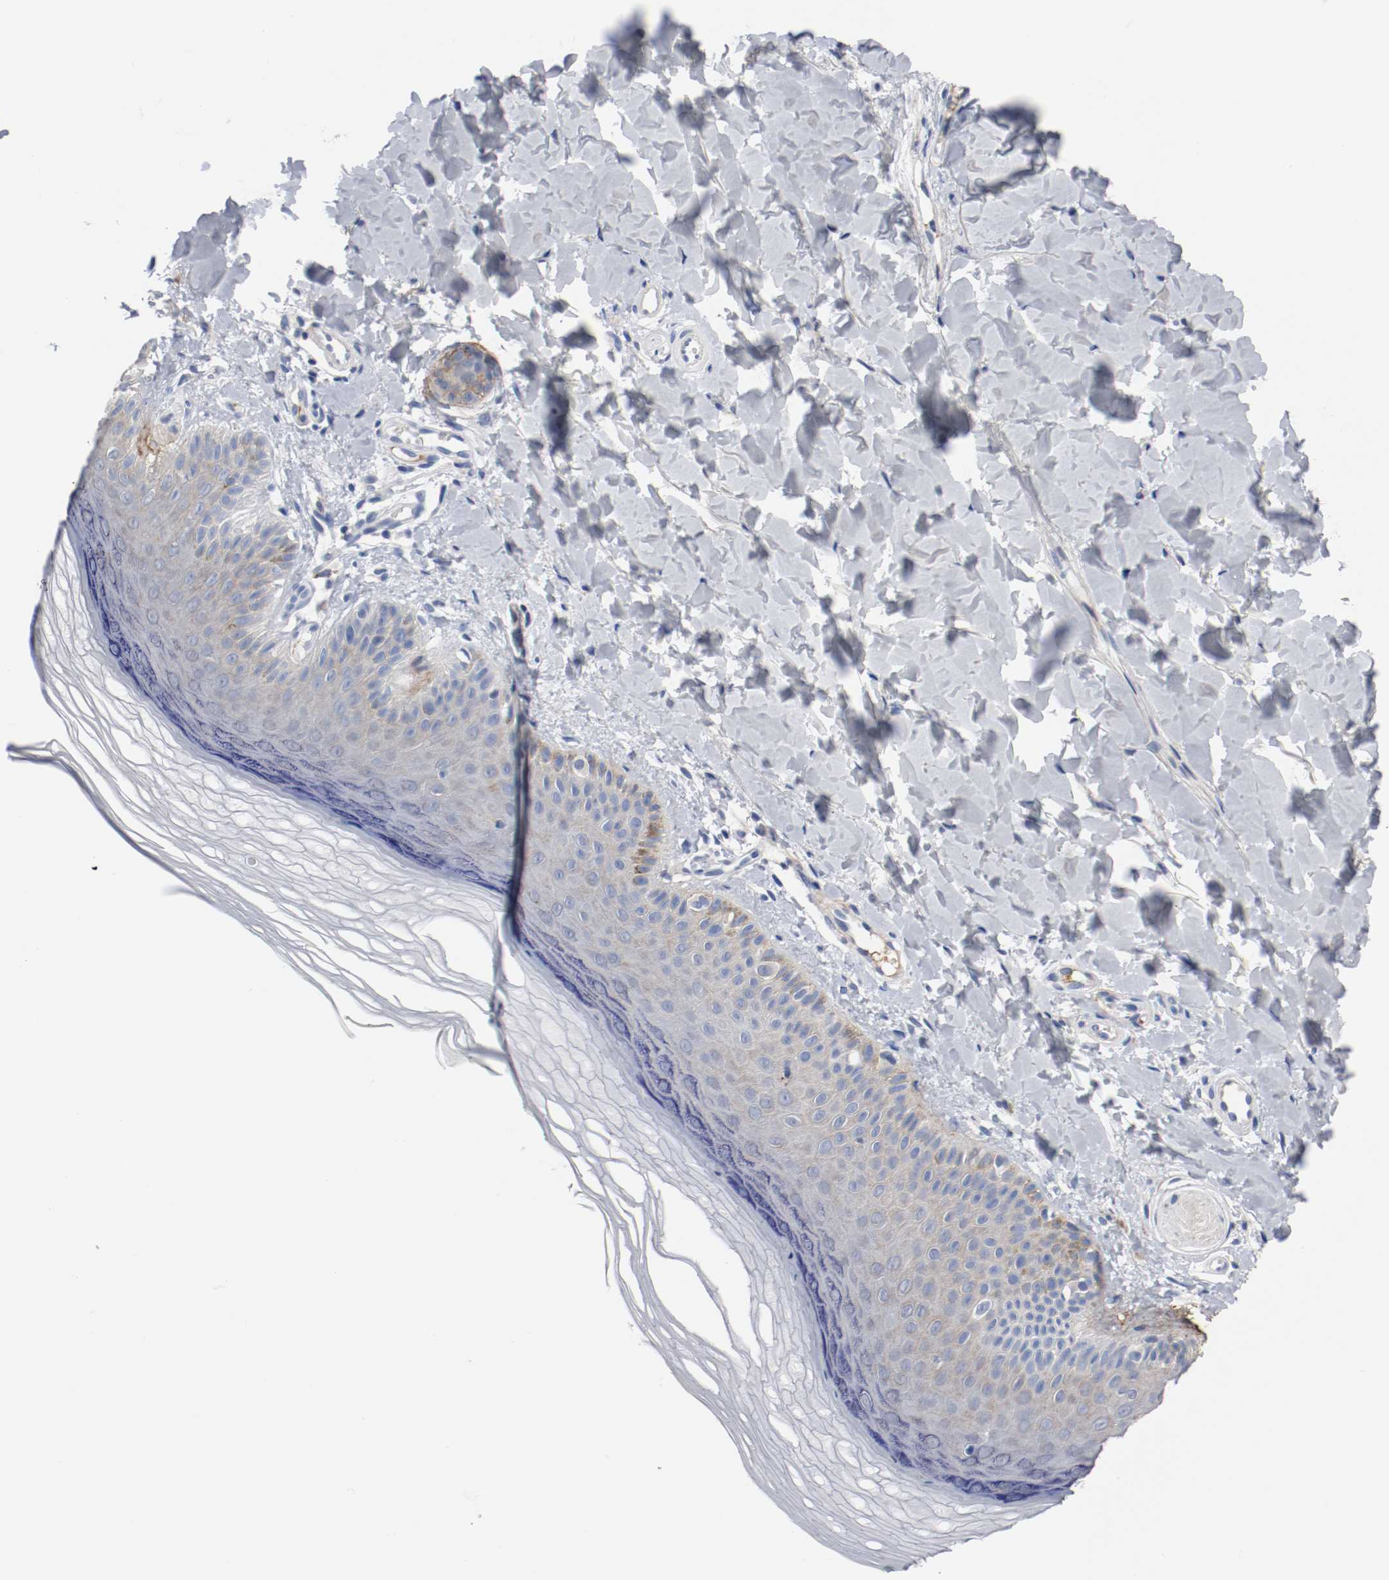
{"staining": {"intensity": "negative", "quantity": "none", "location": "none"}, "tissue": "skin", "cell_type": "Fibroblasts", "image_type": "normal", "snomed": [{"axis": "morphology", "description": "Normal tissue, NOS"}, {"axis": "topography", "description": "Skin"}], "caption": "Human skin stained for a protein using immunohistochemistry demonstrates no staining in fibroblasts.", "gene": "TNC", "patient": {"sex": "male", "age": 26}}